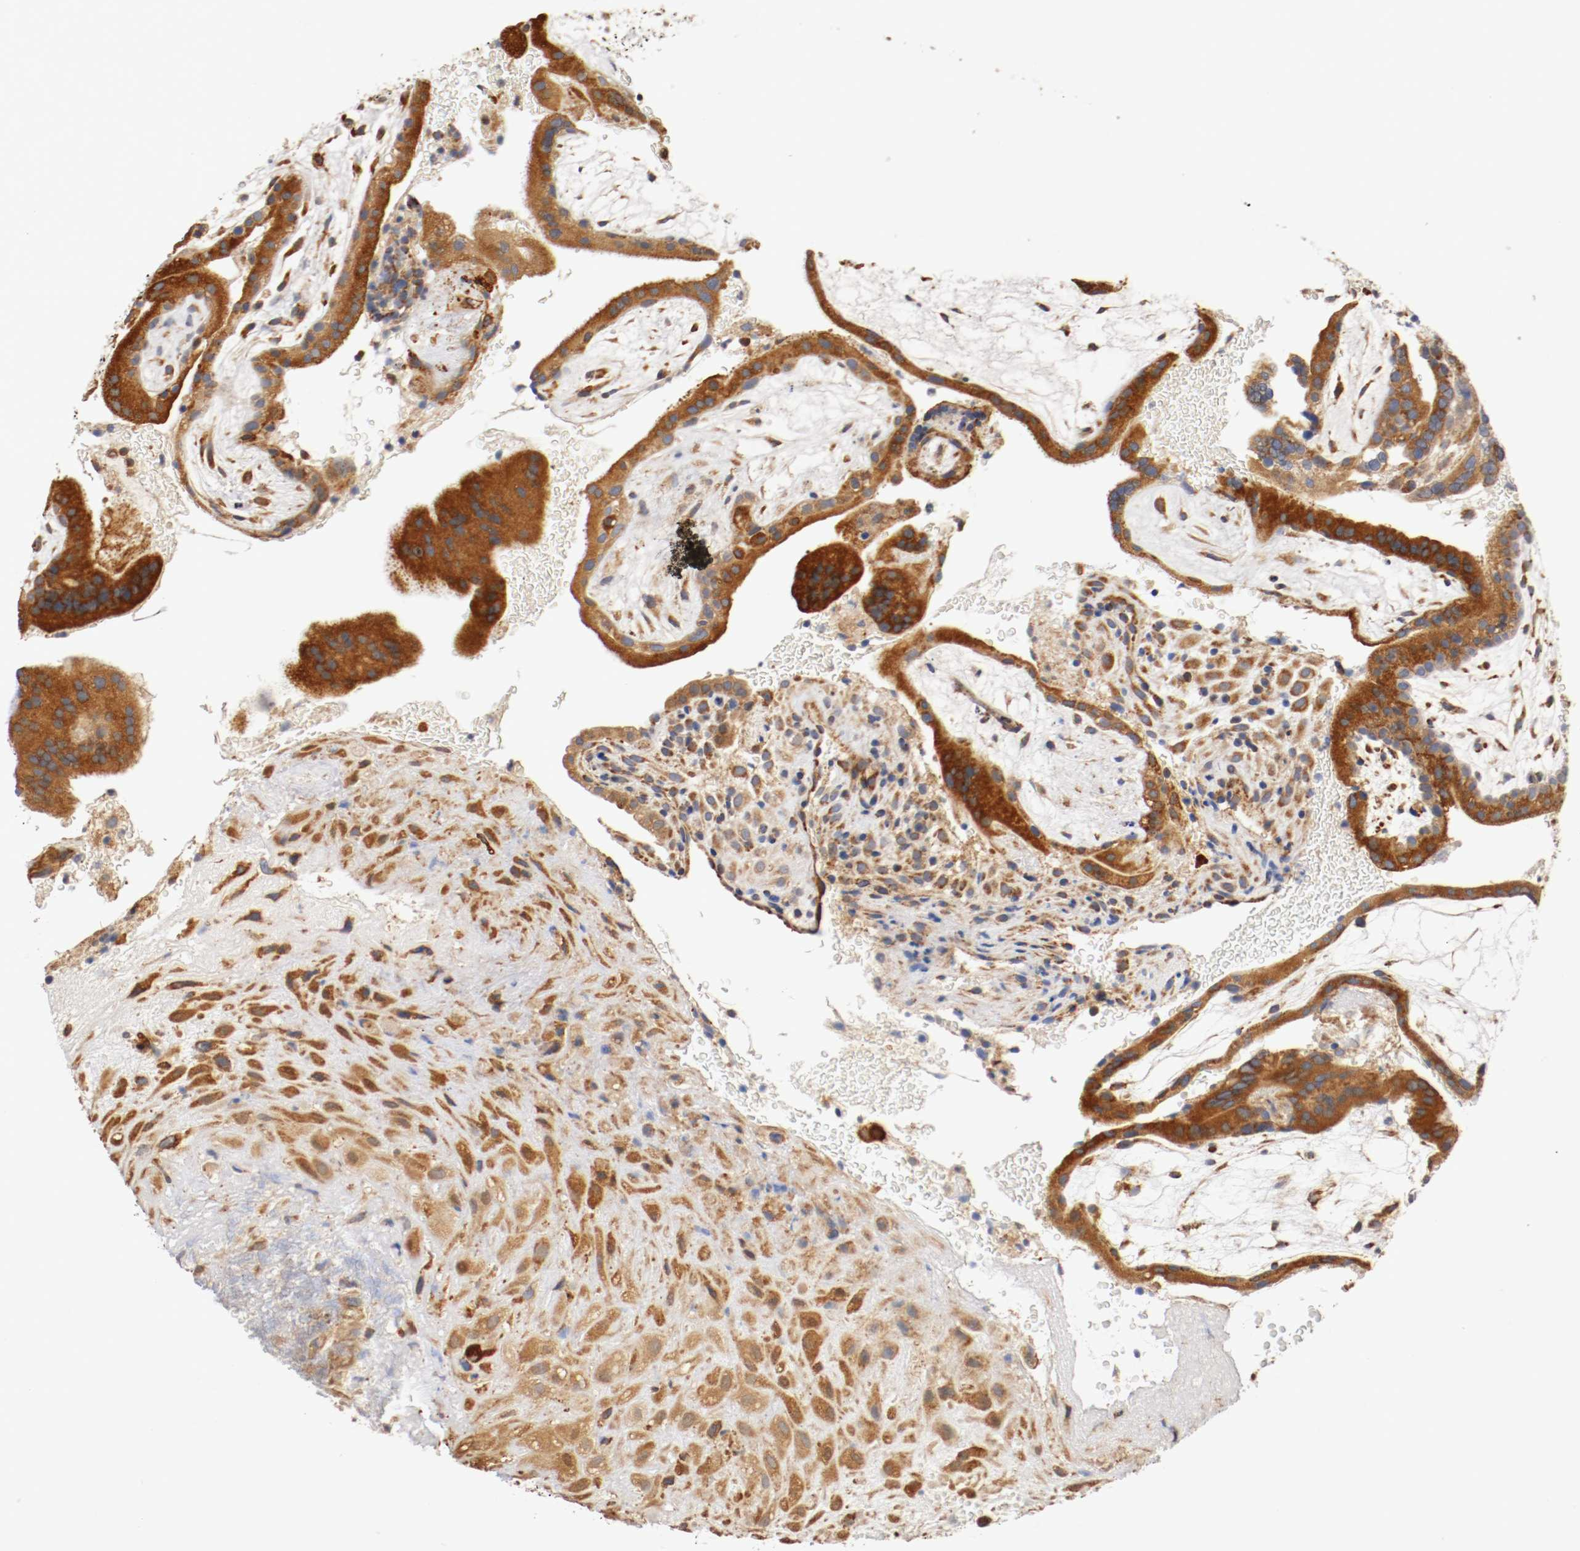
{"staining": {"intensity": "moderate", "quantity": ">75%", "location": "cytoplasmic/membranous"}, "tissue": "placenta", "cell_type": "Decidual cells", "image_type": "normal", "snomed": [{"axis": "morphology", "description": "Normal tissue, NOS"}, {"axis": "topography", "description": "Placenta"}], "caption": "There is medium levels of moderate cytoplasmic/membranous positivity in decidual cells of normal placenta, as demonstrated by immunohistochemical staining (brown color).", "gene": "TNFSF12", "patient": {"sex": "female", "age": 19}}